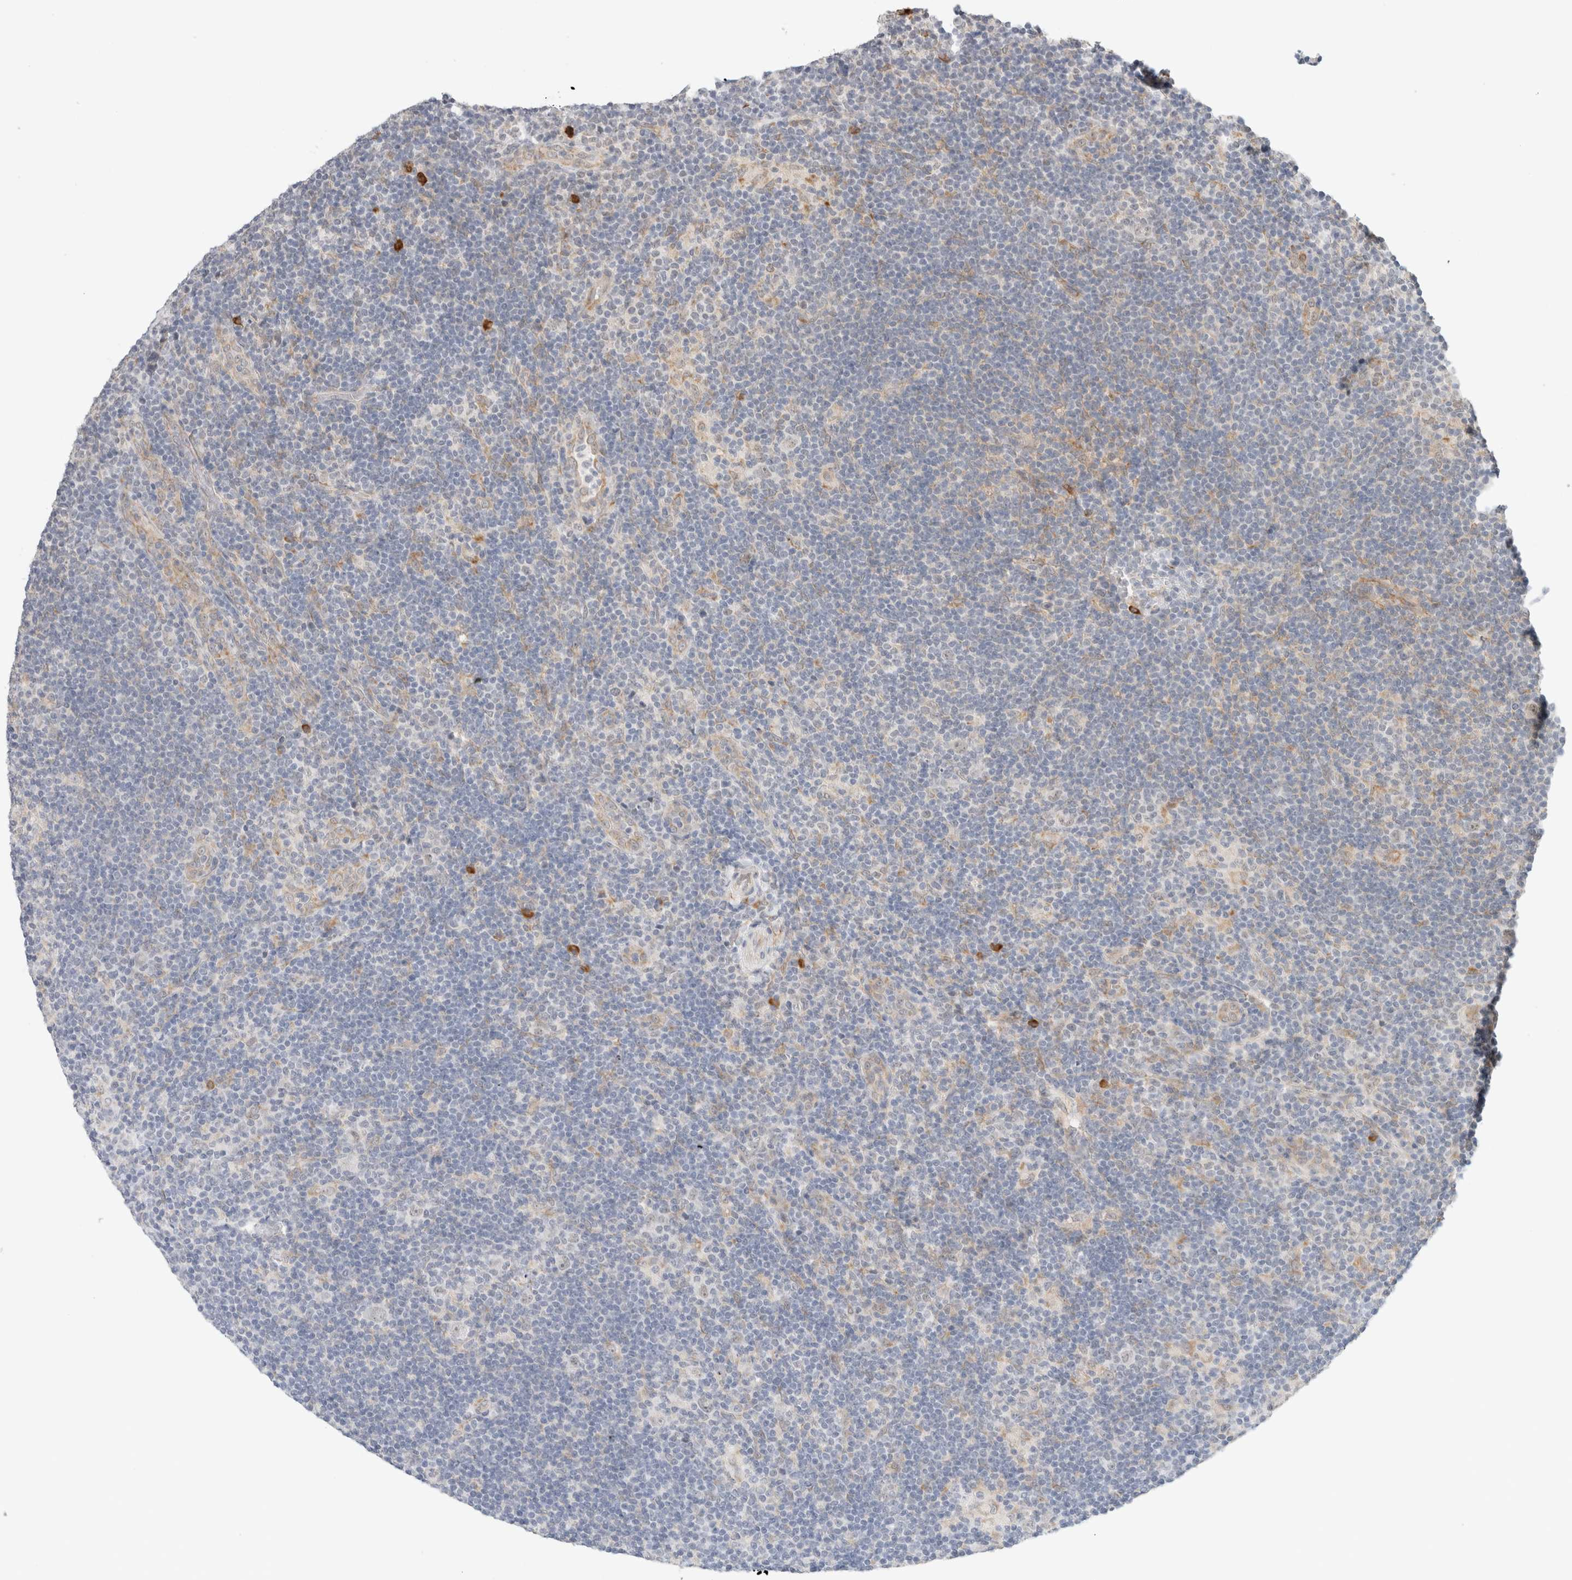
{"staining": {"intensity": "negative", "quantity": "none", "location": "none"}, "tissue": "lymphoma", "cell_type": "Tumor cells", "image_type": "cancer", "snomed": [{"axis": "morphology", "description": "Hodgkin's disease, NOS"}, {"axis": "topography", "description": "Lymph node"}], "caption": "A high-resolution micrograph shows immunohistochemistry staining of Hodgkin's disease, which displays no significant expression in tumor cells.", "gene": "HDLBP", "patient": {"sex": "female", "age": 57}}